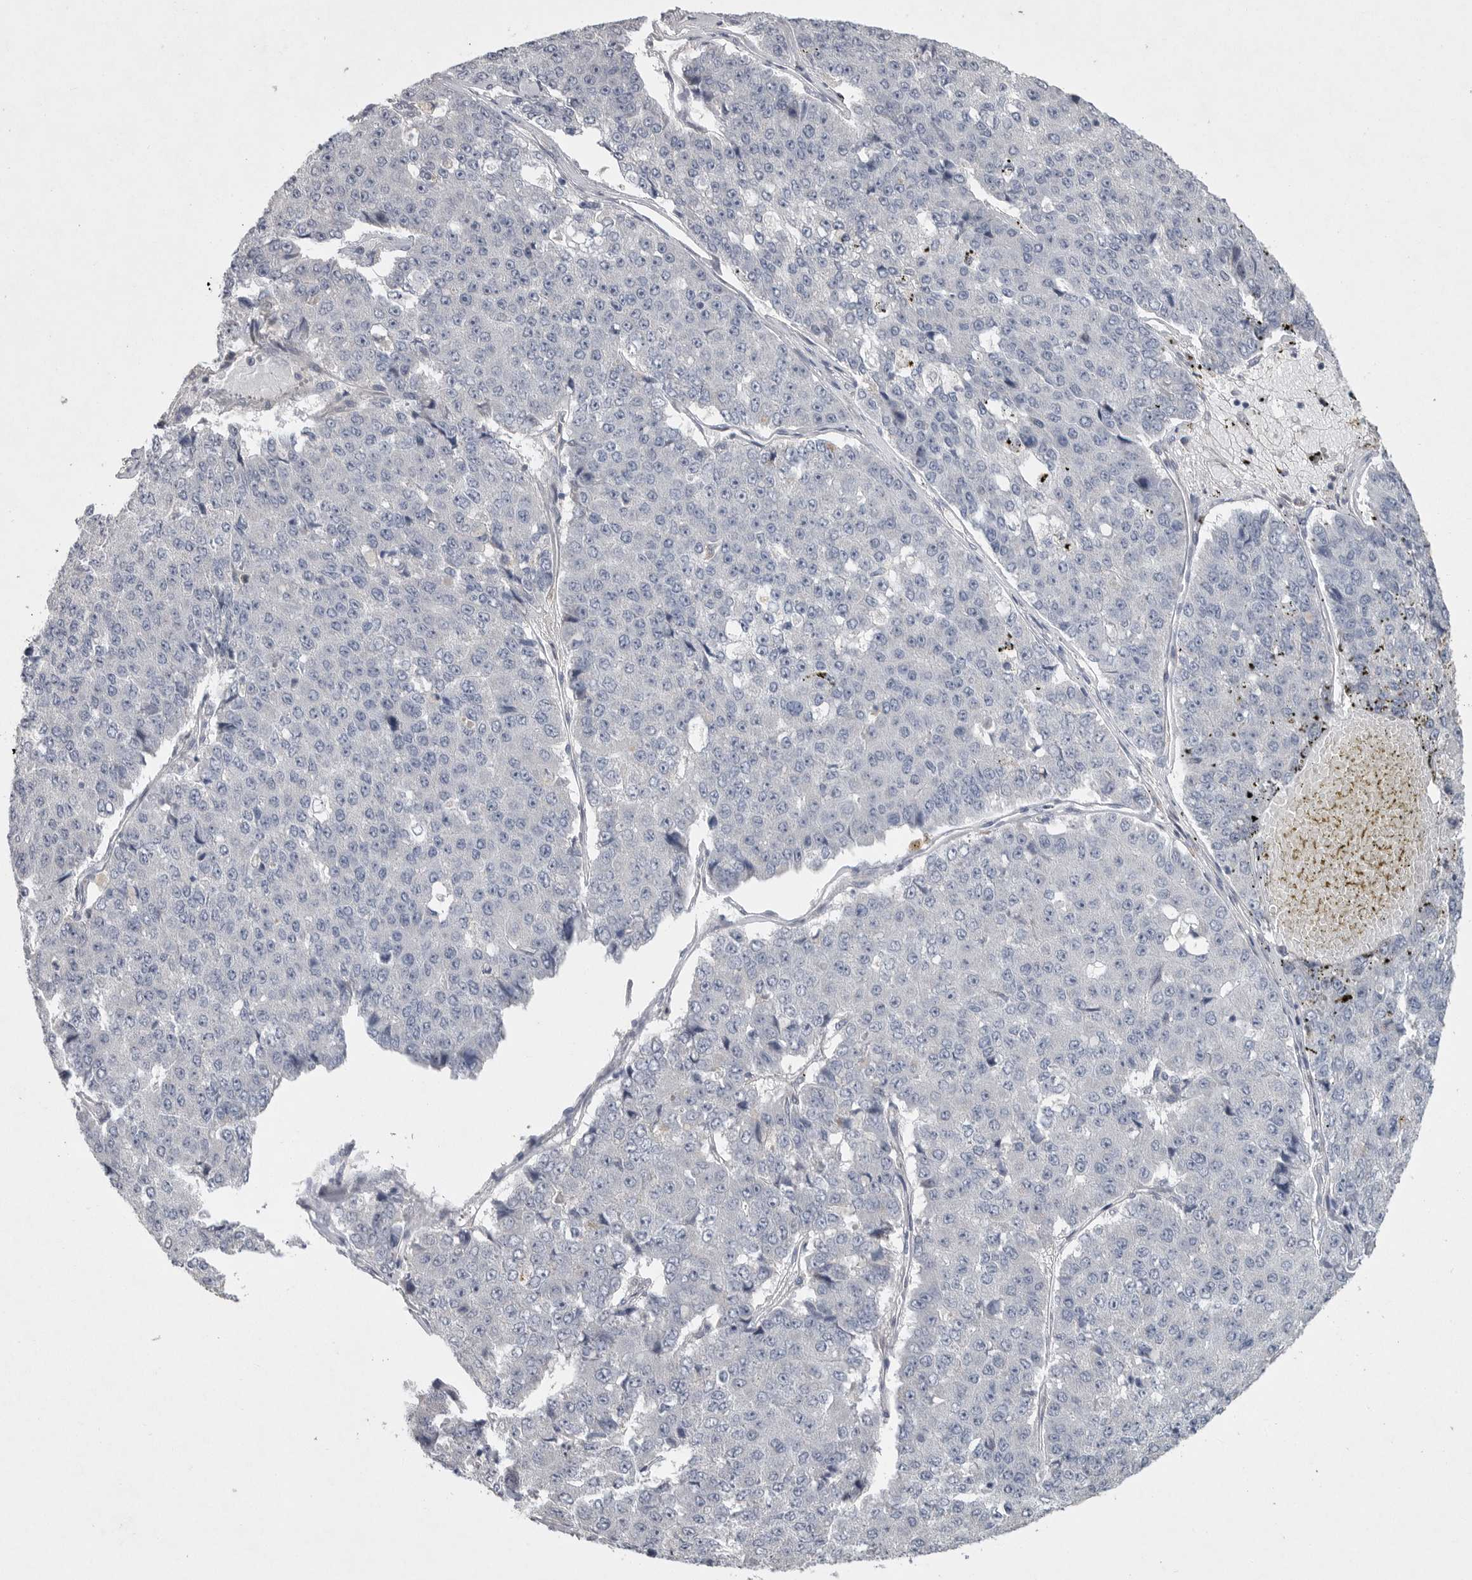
{"staining": {"intensity": "negative", "quantity": "none", "location": "none"}, "tissue": "pancreatic cancer", "cell_type": "Tumor cells", "image_type": "cancer", "snomed": [{"axis": "morphology", "description": "Adenocarcinoma, NOS"}, {"axis": "topography", "description": "Pancreas"}], "caption": "Tumor cells are negative for protein expression in human adenocarcinoma (pancreatic). The staining was performed using DAB (3,3'-diaminobenzidine) to visualize the protein expression in brown, while the nuclei were stained in blue with hematoxylin (Magnification: 20x).", "gene": "CRP", "patient": {"sex": "male", "age": 50}}